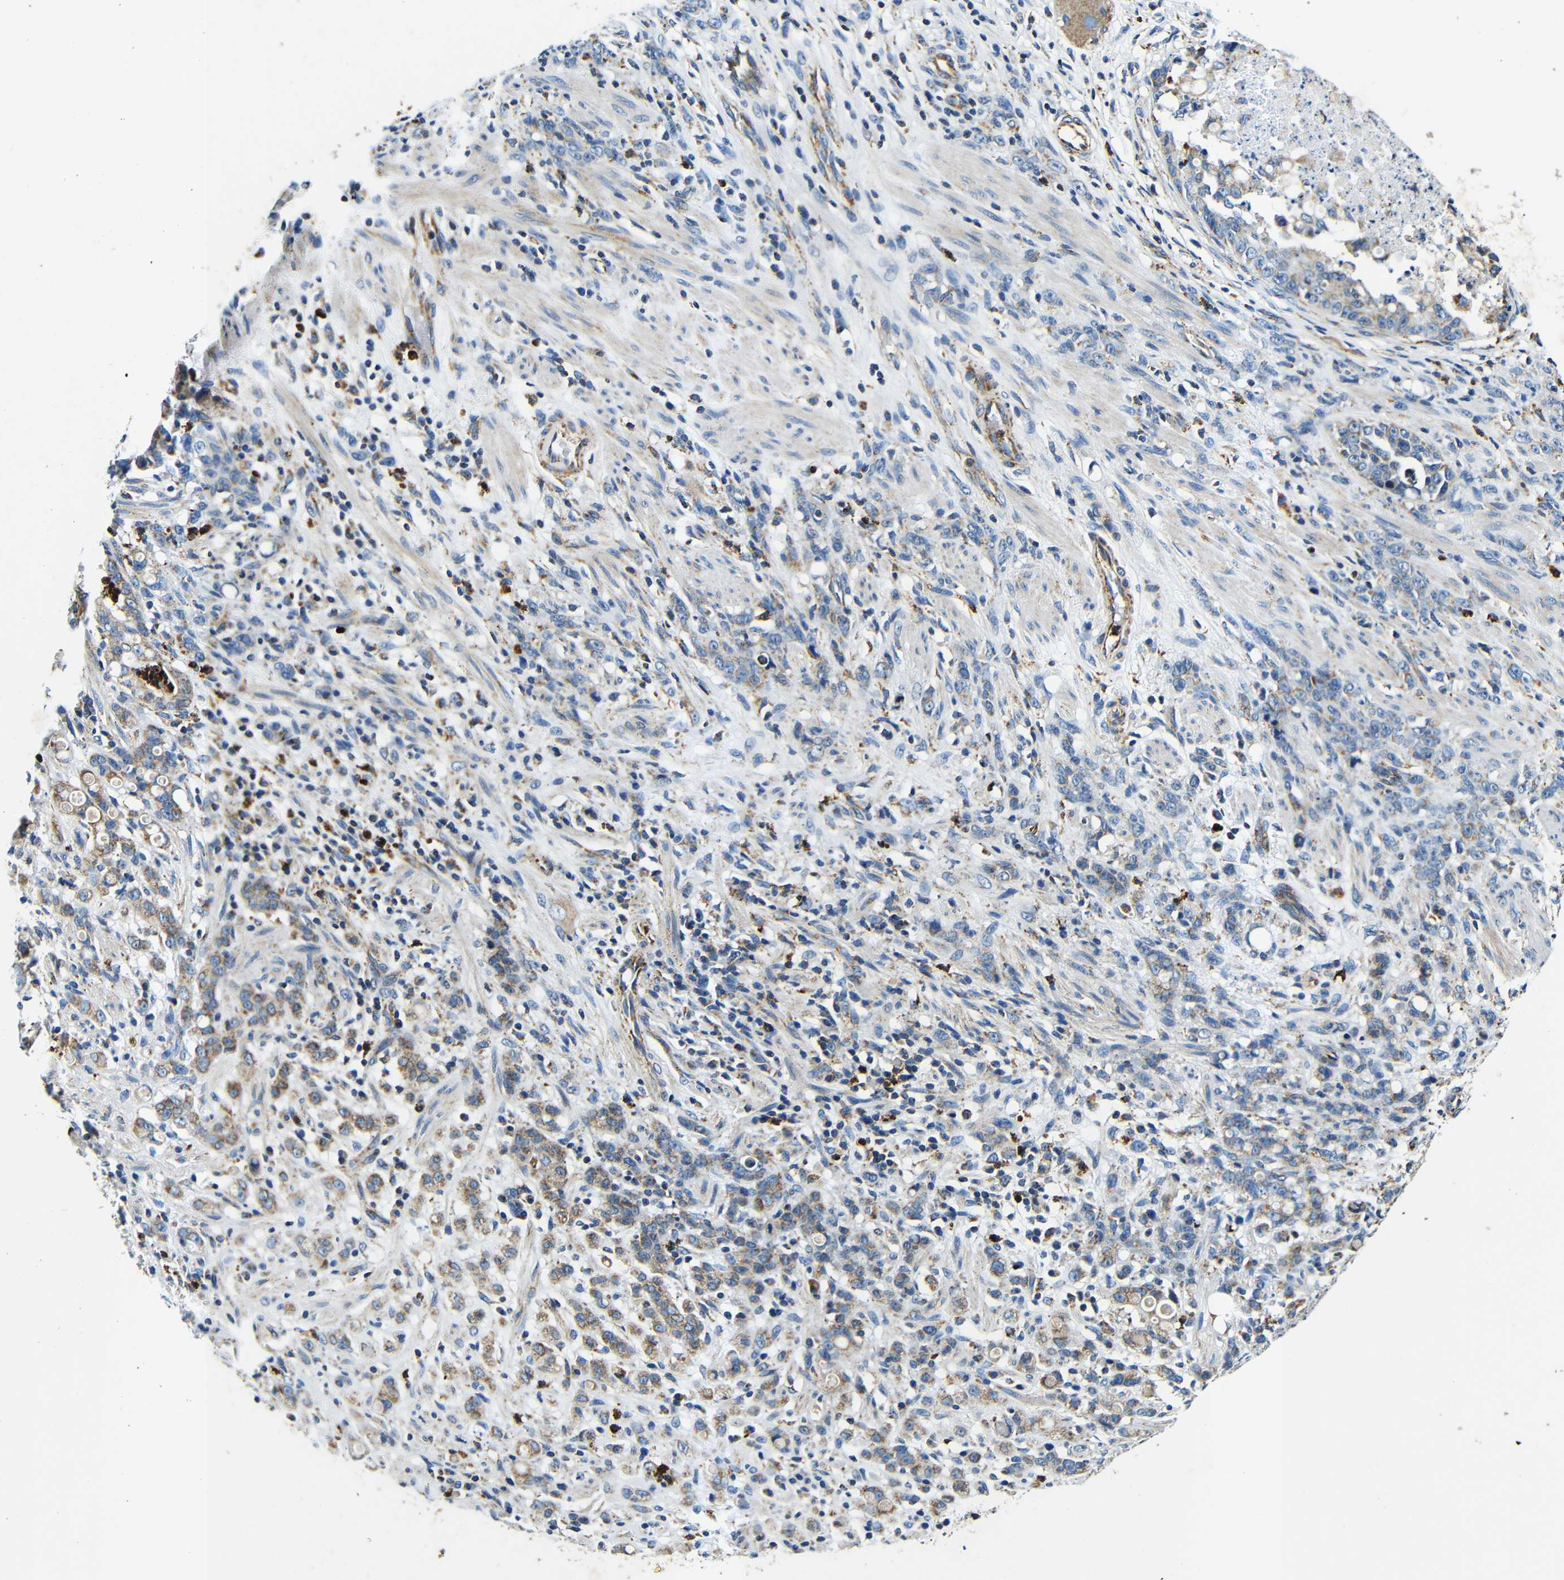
{"staining": {"intensity": "moderate", "quantity": ">75%", "location": "cytoplasmic/membranous"}, "tissue": "stomach cancer", "cell_type": "Tumor cells", "image_type": "cancer", "snomed": [{"axis": "morphology", "description": "Adenocarcinoma, NOS"}, {"axis": "topography", "description": "Stomach, lower"}], "caption": "Immunohistochemical staining of human stomach cancer exhibits medium levels of moderate cytoplasmic/membranous protein positivity in approximately >75% of tumor cells.", "gene": "GALNT18", "patient": {"sex": "male", "age": 88}}